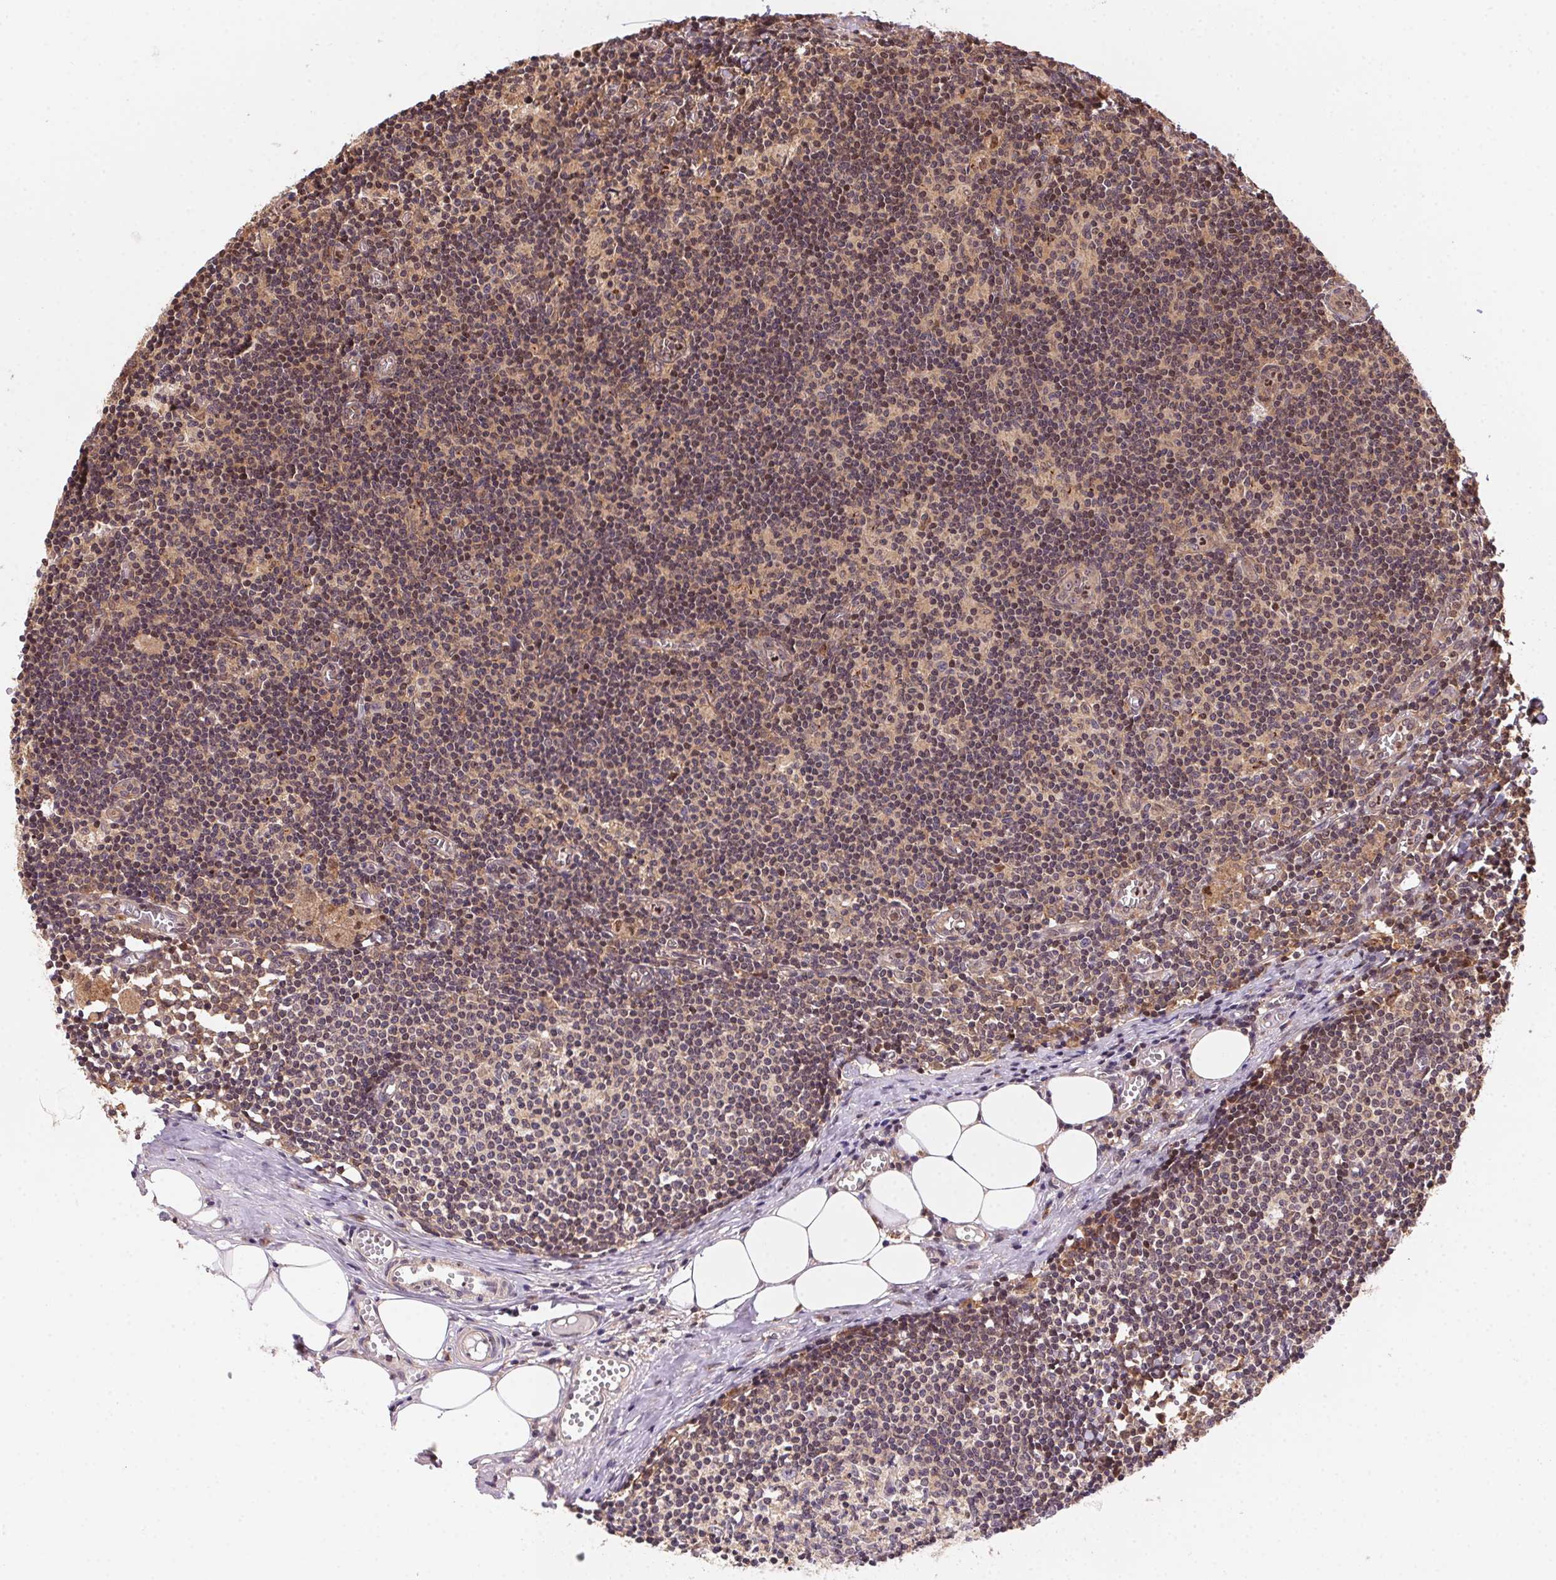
{"staining": {"intensity": "weak", "quantity": "<25%", "location": "nuclear"}, "tissue": "lymph node", "cell_type": "Germinal center cells", "image_type": "normal", "snomed": [{"axis": "morphology", "description": "Normal tissue, NOS"}, {"axis": "topography", "description": "Lymph node"}], "caption": "The histopathology image shows no significant staining in germinal center cells of lymph node. (DAB immunohistochemistry visualized using brightfield microscopy, high magnification).", "gene": "MEX3D", "patient": {"sex": "female", "age": 52}}